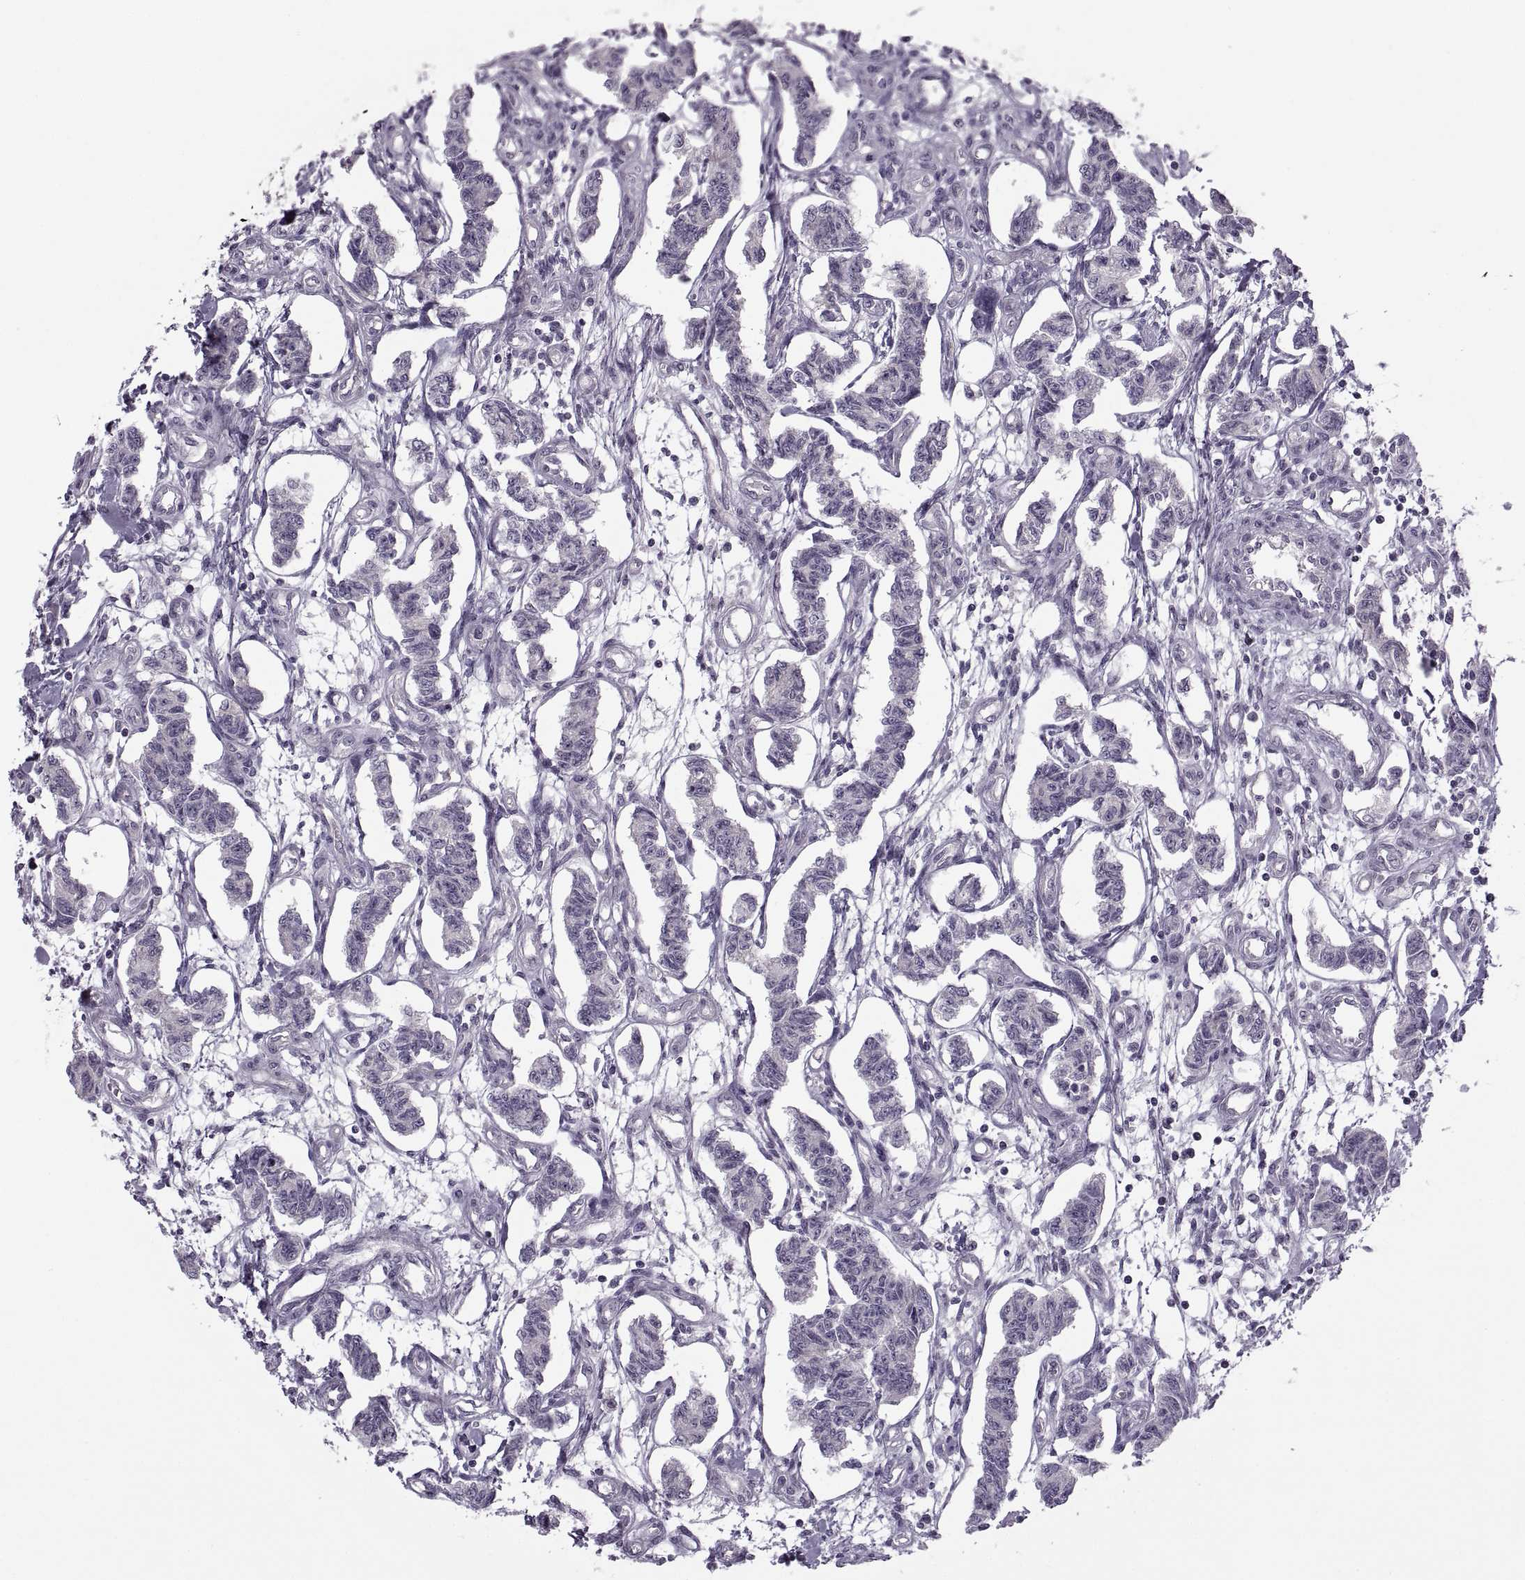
{"staining": {"intensity": "negative", "quantity": "none", "location": "none"}, "tissue": "carcinoid", "cell_type": "Tumor cells", "image_type": "cancer", "snomed": [{"axis": "morphology", "description": "Carcinoid, malignant, NOS"}, {"axis": "topography", "description": "Kidney"}], "caption": "The histopathology image shows no significant positivity in tumor cells of carcinoid (malignant).", "gene": "H2AP", "patient": {"sex": "female", "age": 41}}